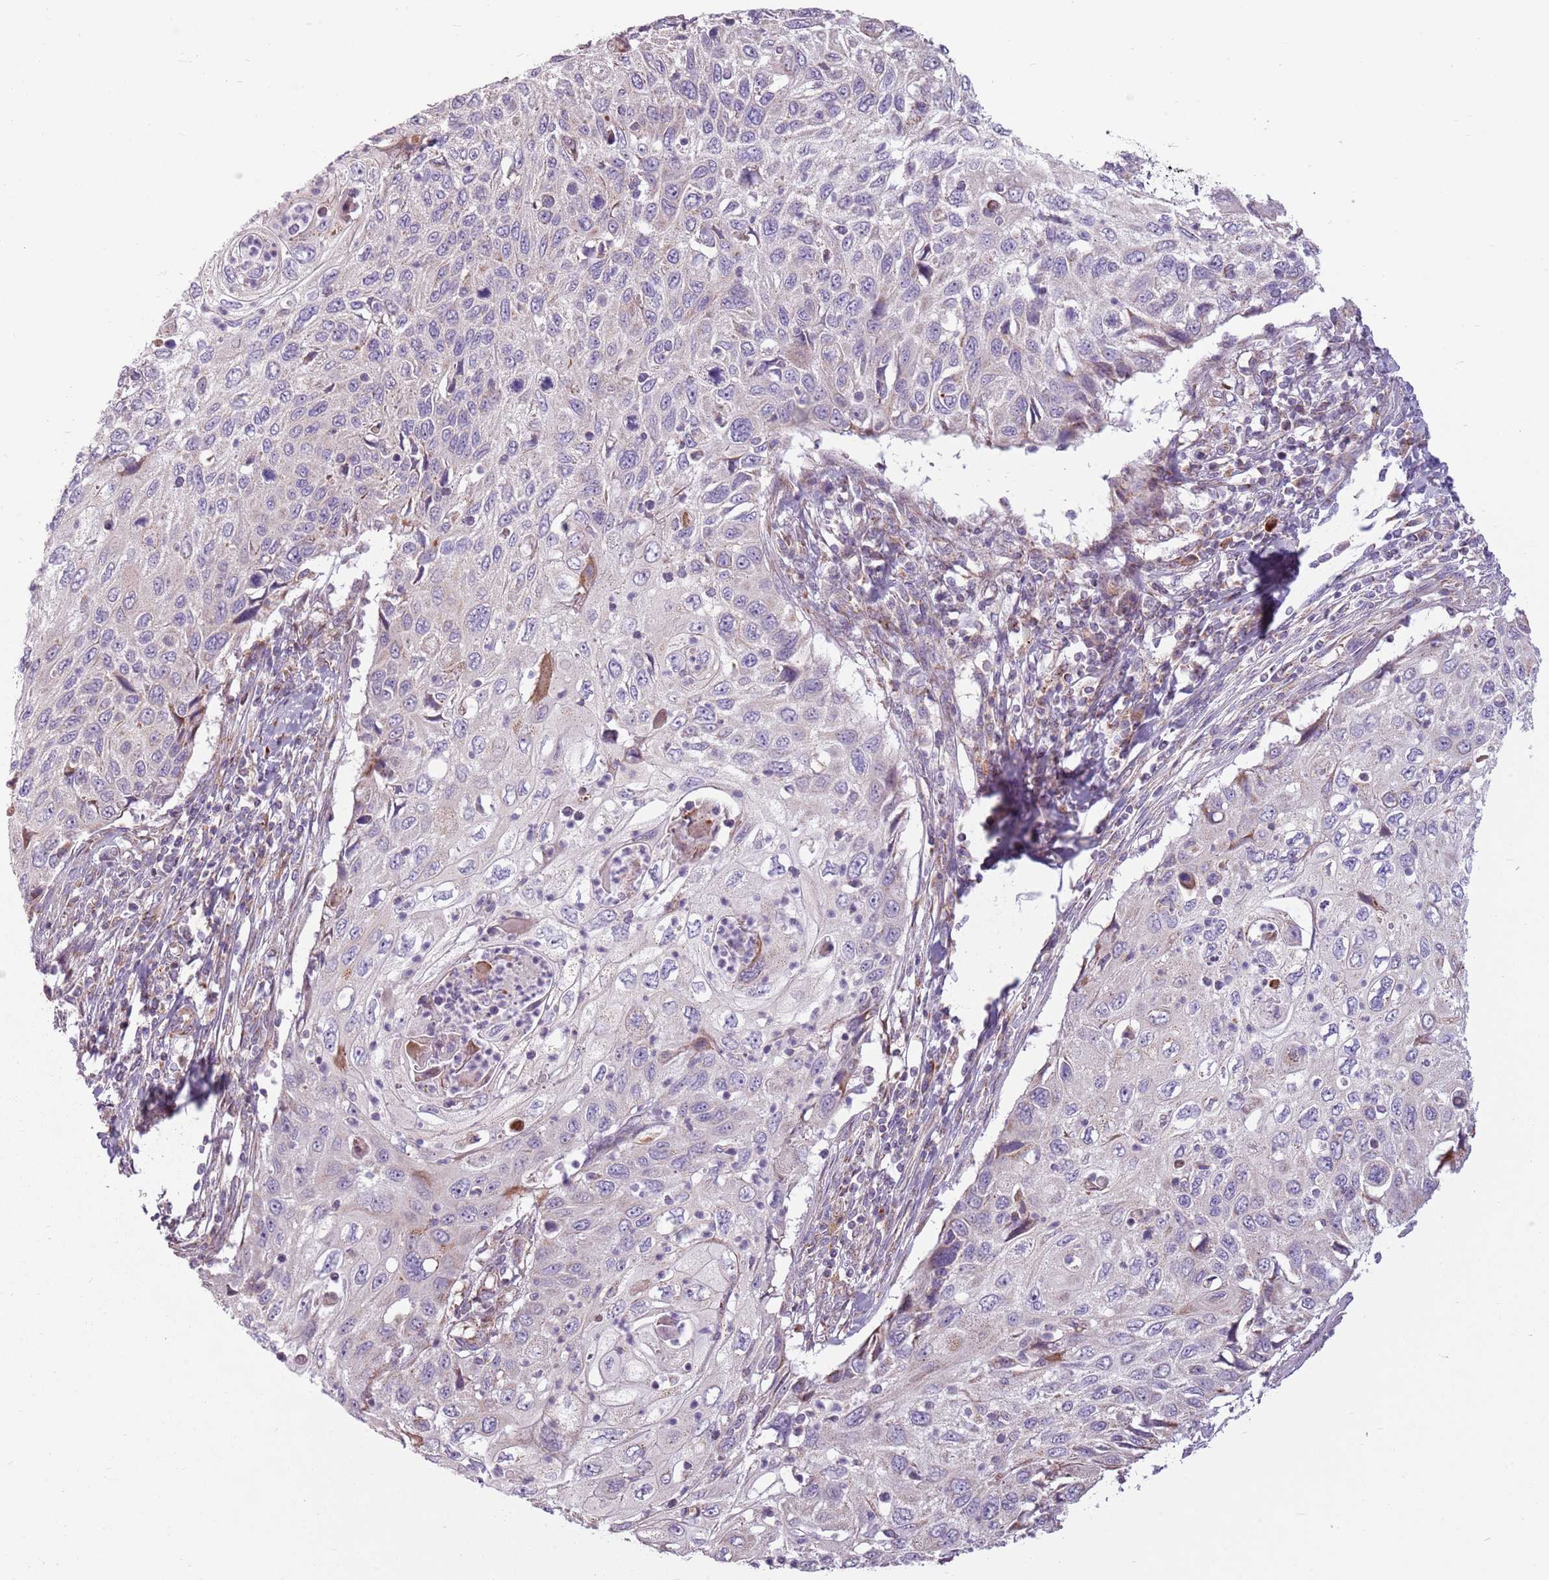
{"staining": {"intensity": "weak", "quantity": "<25%", "location": "cytoplasmic/membranous"}, "tissue": "cervical cancer", "cell_type": "Tumor cells", "image_type": "cancer", "snomed": [{"axis": "morphology", "description": "Squamous cell carcinoma, NOS"}, {"axis": "topography", "description": "Cervix"}], "caption": "Tumor cells are negative for brown protein staining in squamous cell carcinoma (cervical).", "gene": "ZNF530", "patient": {"sex": "female", "age": 70}}